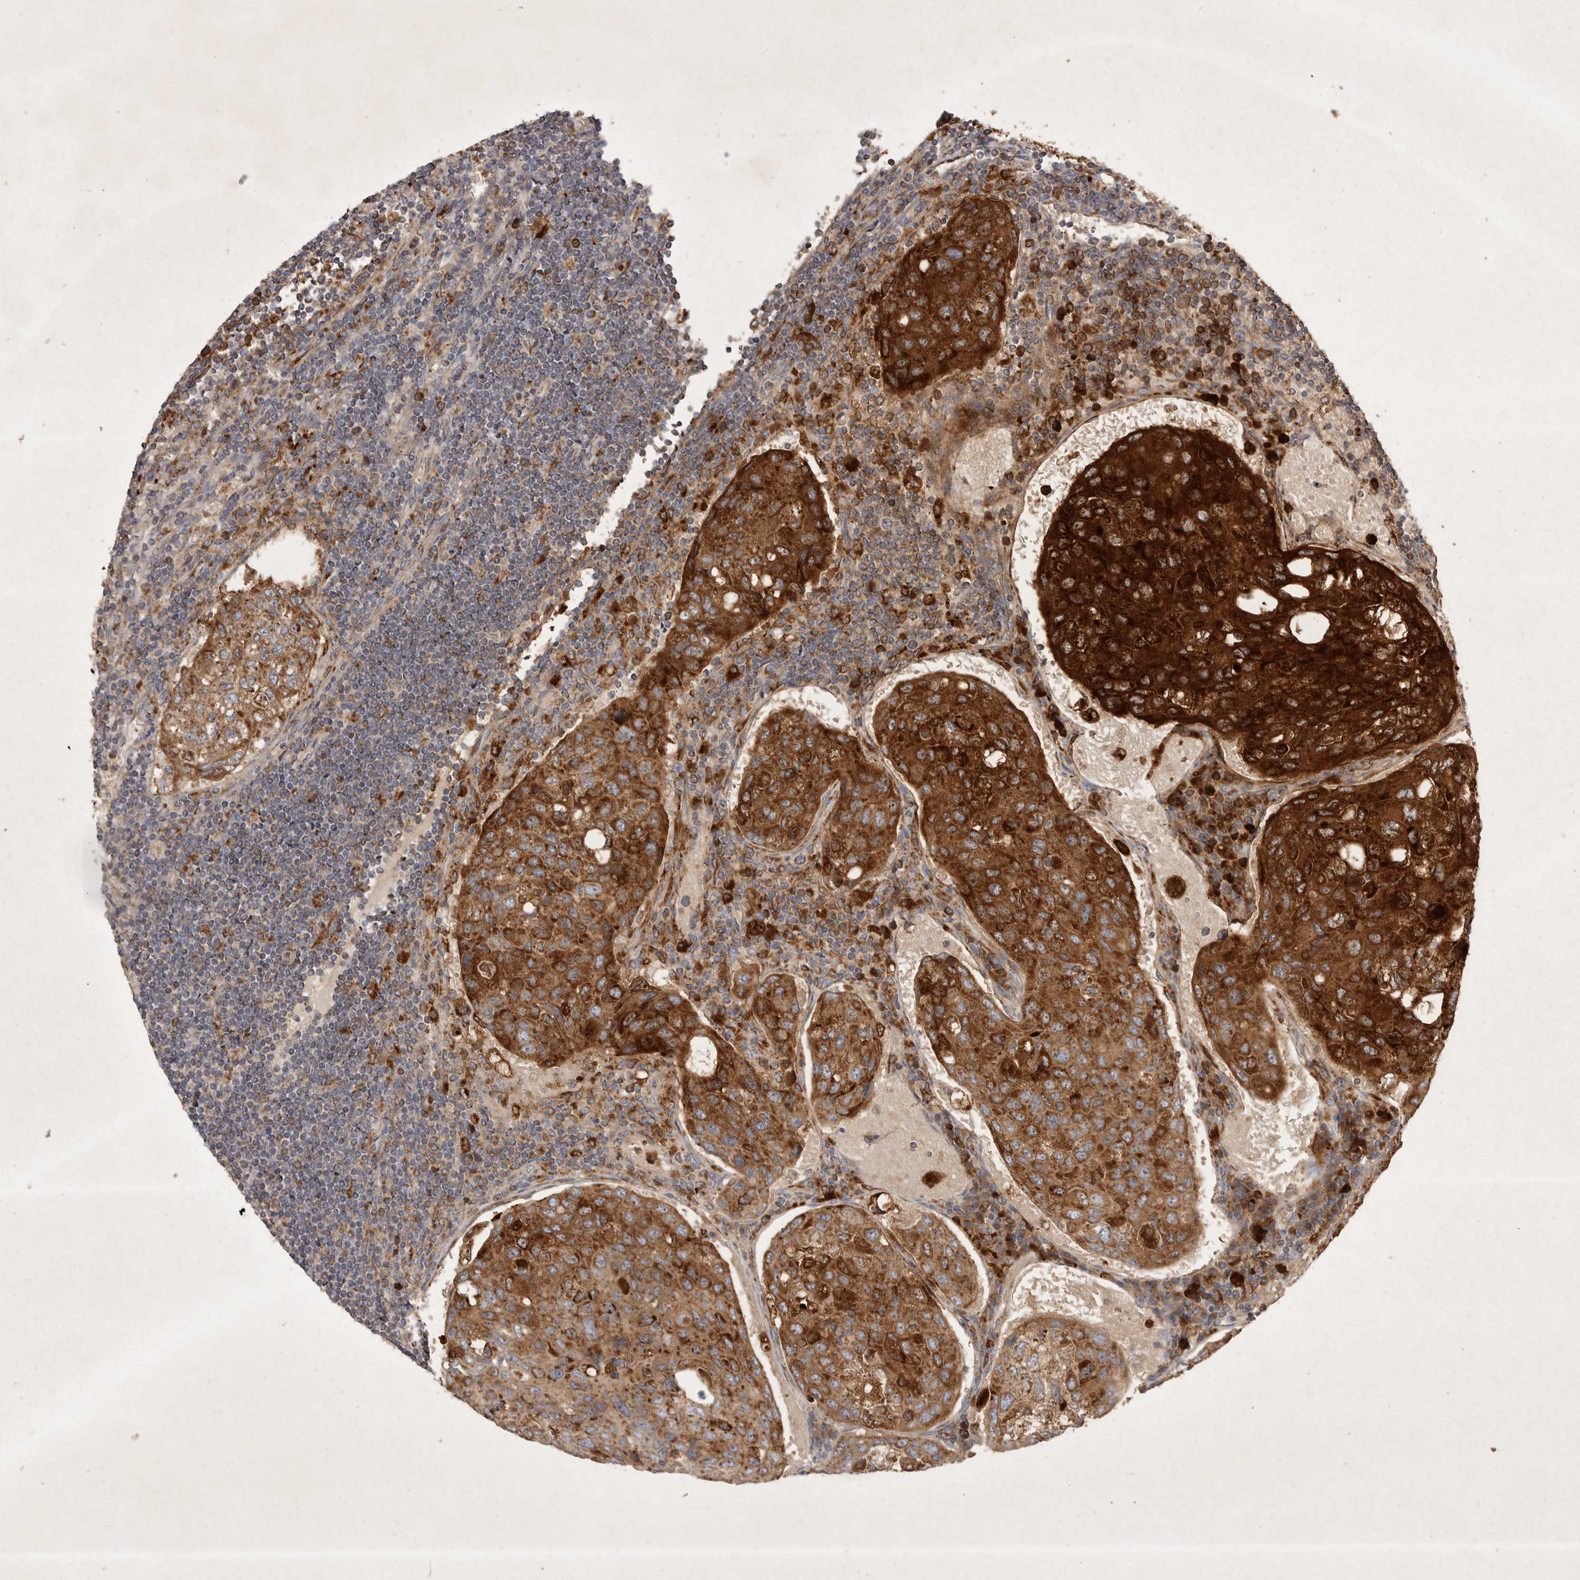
{"staining": {"intensity": "strong", "quantity": ">75%", "location": "cytoplasmic/membranous"}, "tissue": "urothelial cancer", "cell_type": "Tumor cells", "image_type": "cancer", "snomed": [{"axis": "morphology", "description": "Urothelial carcinoma, High grade"}, {"axis": "topography", "description": "Lymph node"}, {"axis": "topography", "description": "Urinary bladder"}], "caption": "Brown immunohistochemical staining in urothelial carcinoma (high-grade) demonstrates strong cytoplasmic/membranous positivity in approximately >75% of tumor cells. (IHC, brightfield microscopy, high magnification).", "gene": "MRPL41", "patient": {"sex": "male", "age": 51}}